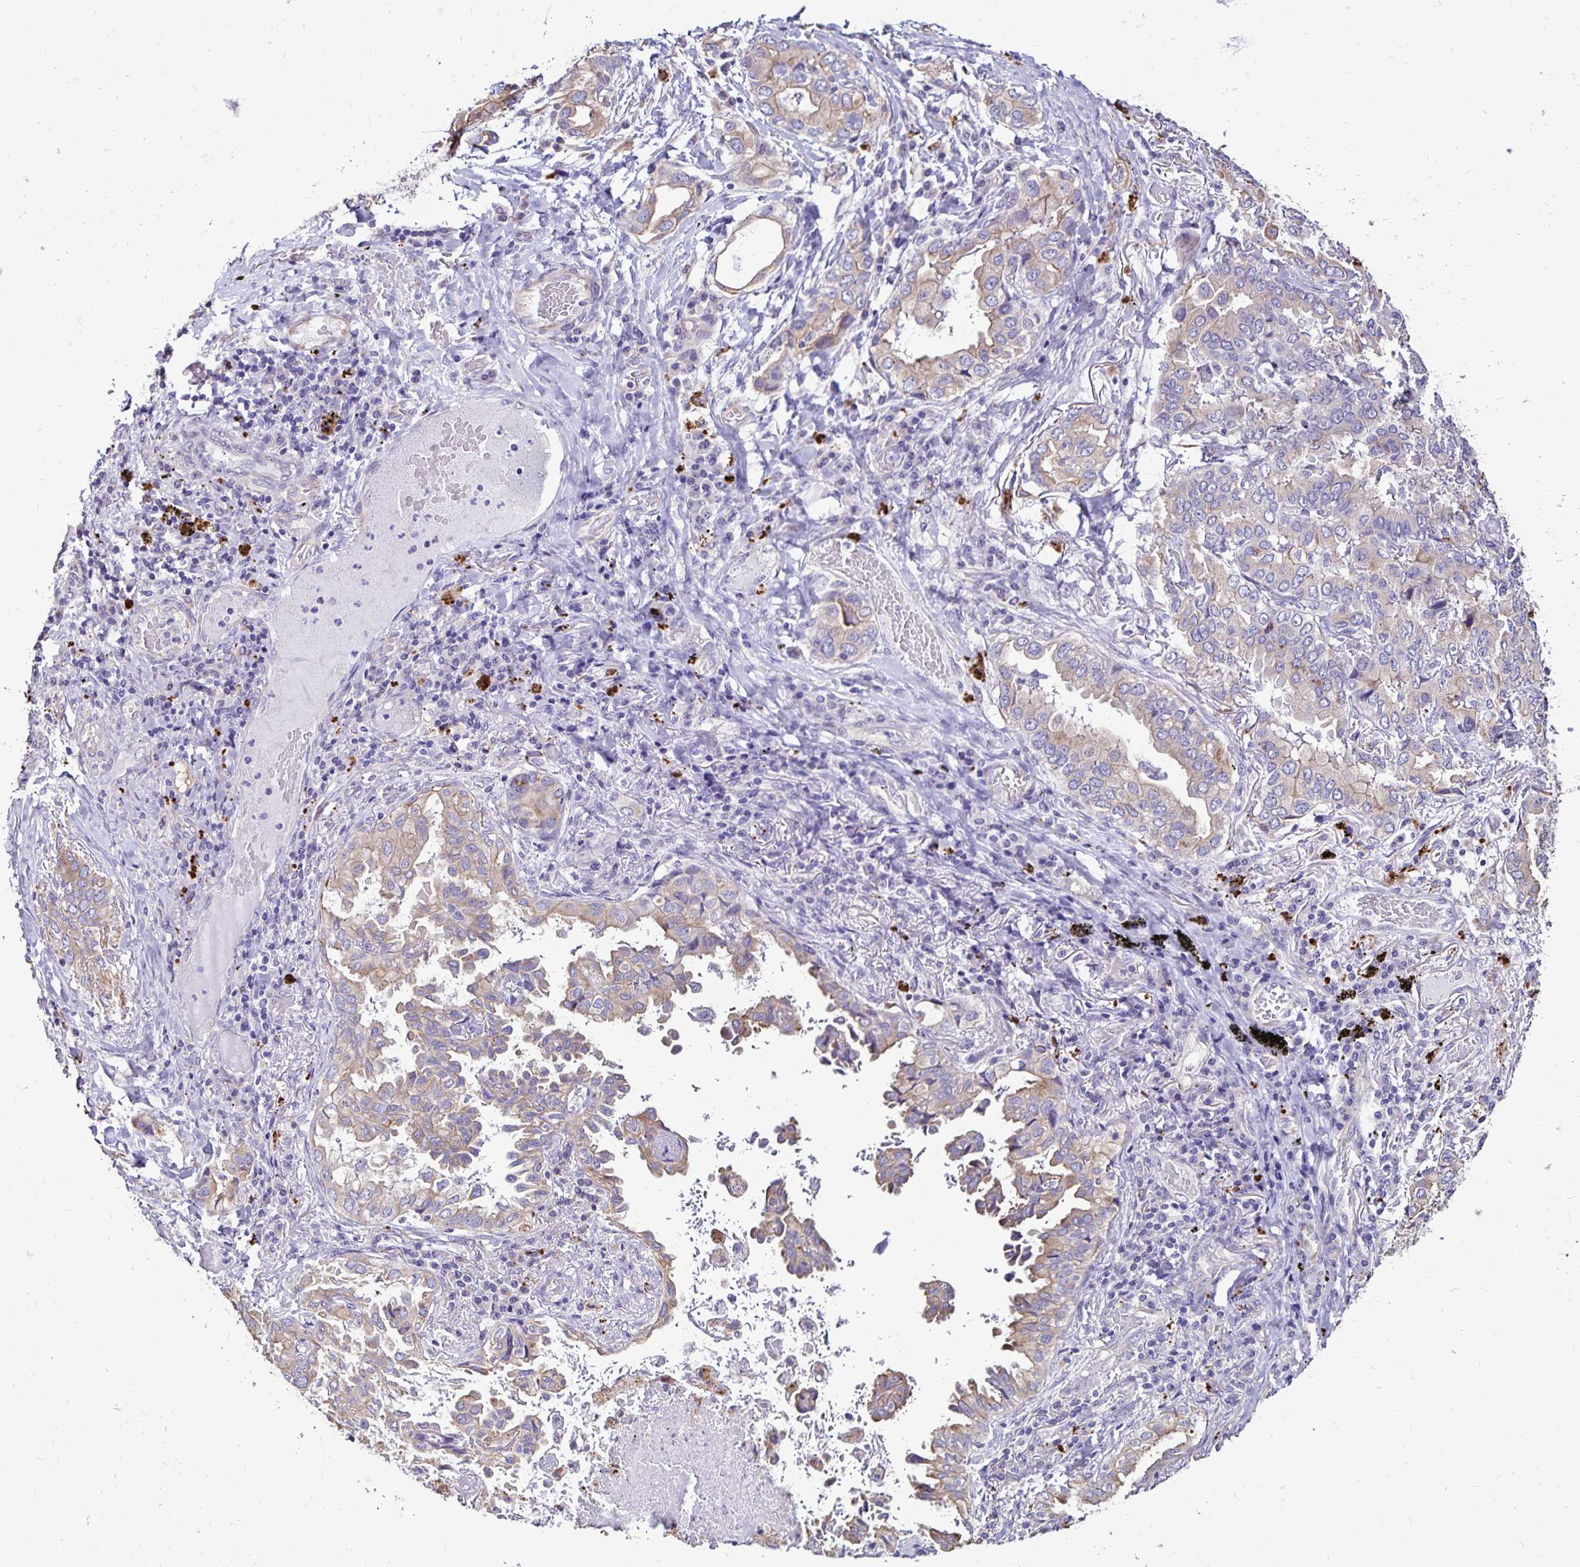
{"staining": {"intensity": "weak", "quantity": "25%-75%", "location": "cytoplasmic/membranous"}, "tissue": "lung cancer", "cell_type": "Tumor cells", "image_type": "cancer", "snomed": [{"axis": "morphology", "description": "Aneuploidy"}, {"axis": "morphology", "description": "Adenocarcinoma, NOS"}, {"axis": "morphology", "description": "Adenocarcinoma, metastatic, NOS"}, {"axis": "topography", "description": "Lymph node"}, {"axis": "topography", "description": "Lung"}], "caption": "A high-resolution image shows IHC staining of metastatic adenocarcinoma (lung), which exhibits weak cytoplasmic/membranous positivity in approximately 25%-75% of tumor cells.", "gene": "EVPL", "patient": {"sex": "female", "age": 48}}